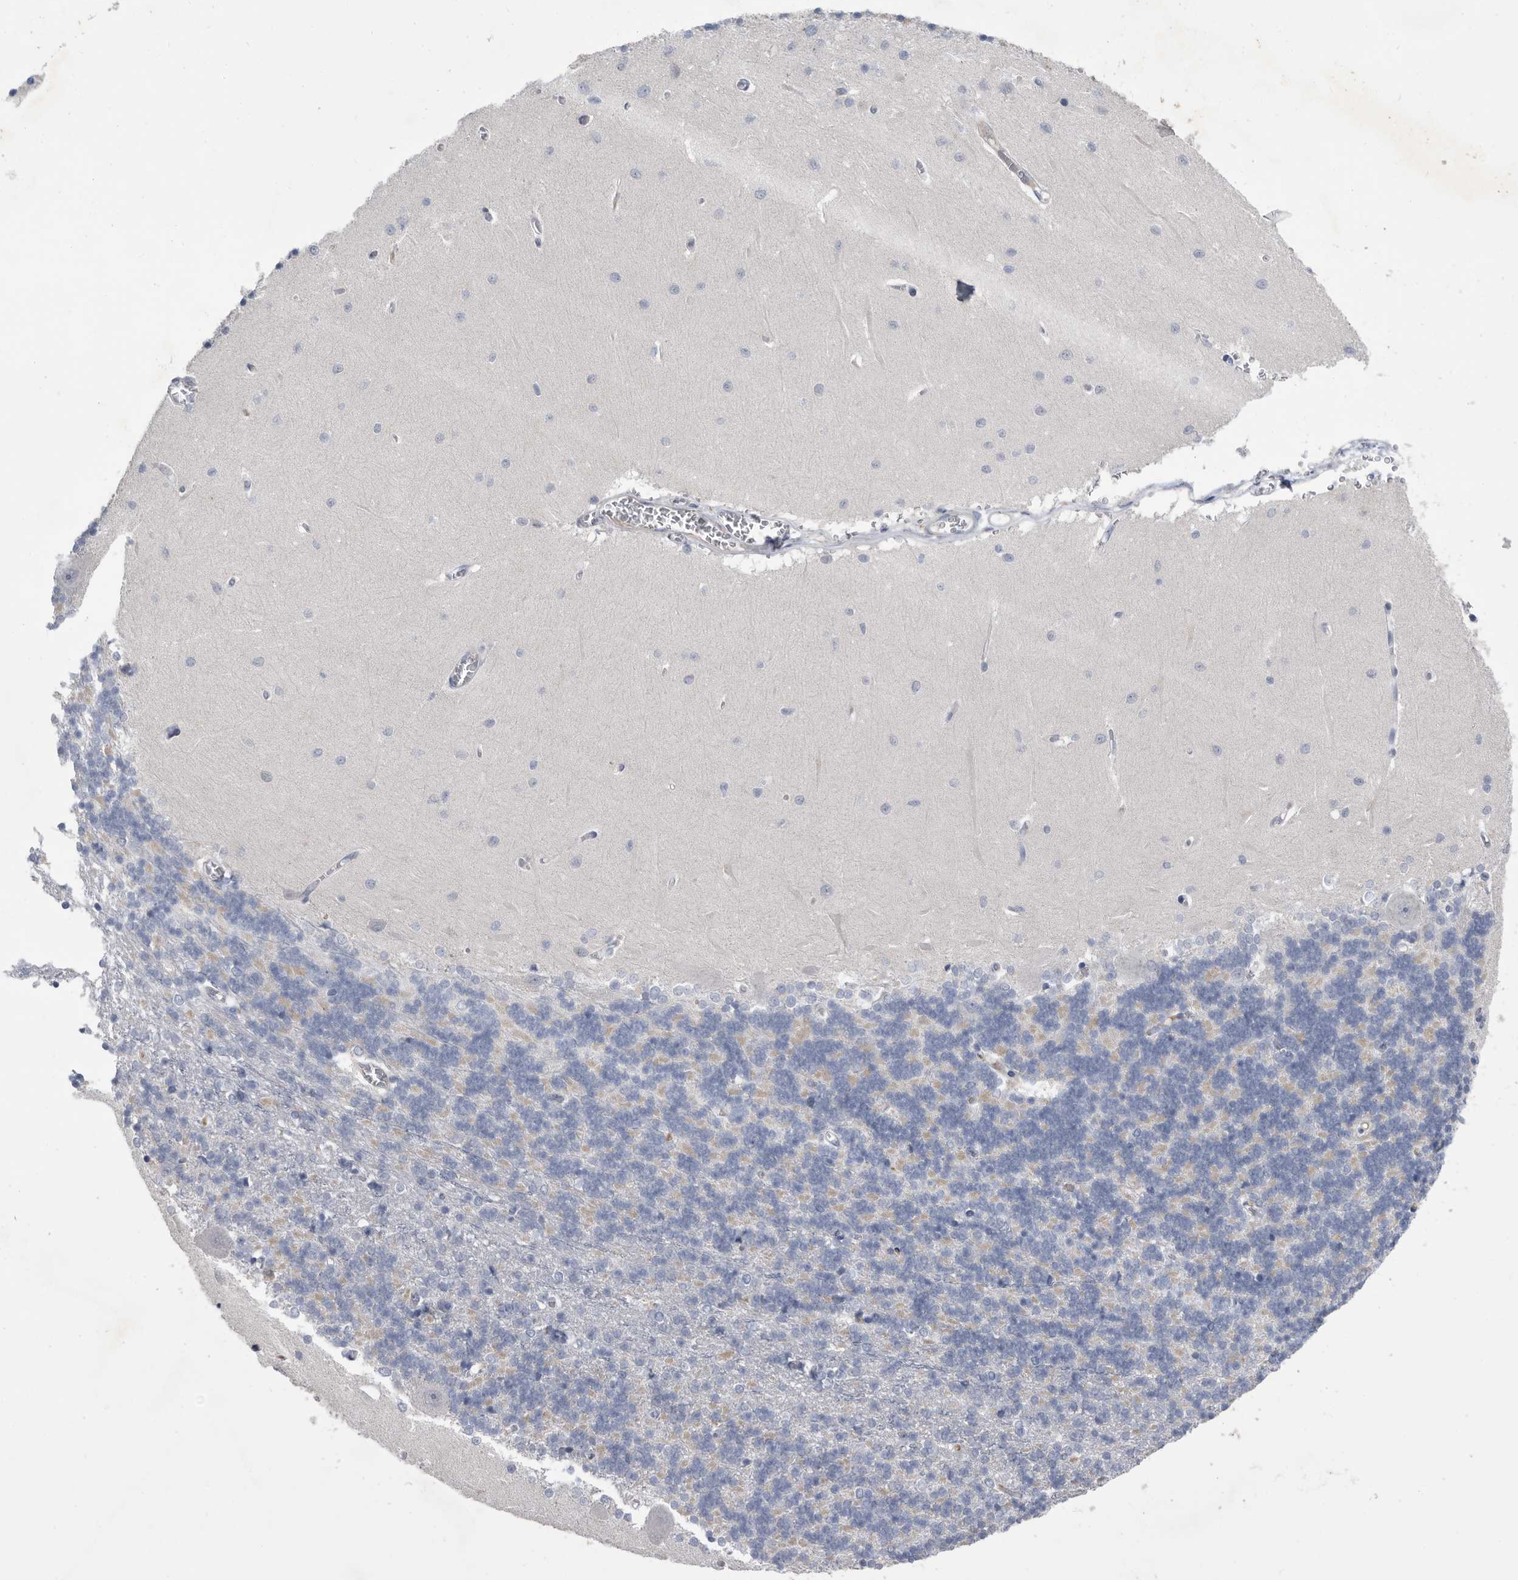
{"staining": {"intensity": "negative", "quantity": "none", "location": "none"}, "tissue": "cerebellum", "cell_type": "Cells in granular layer", "image_type": "normal", "snomed": [{"axis": "morphology", "description": "Normal tissue, NOS"}, {"axis": "topography", "description": "Cerebellum"}], "caption": "Benign cerebellum was stained to show a protein in brown. There is no significant expression in cells in granular layer.", "gene": "BTBD6", "patient": {"sex": "male", "age": 37}}